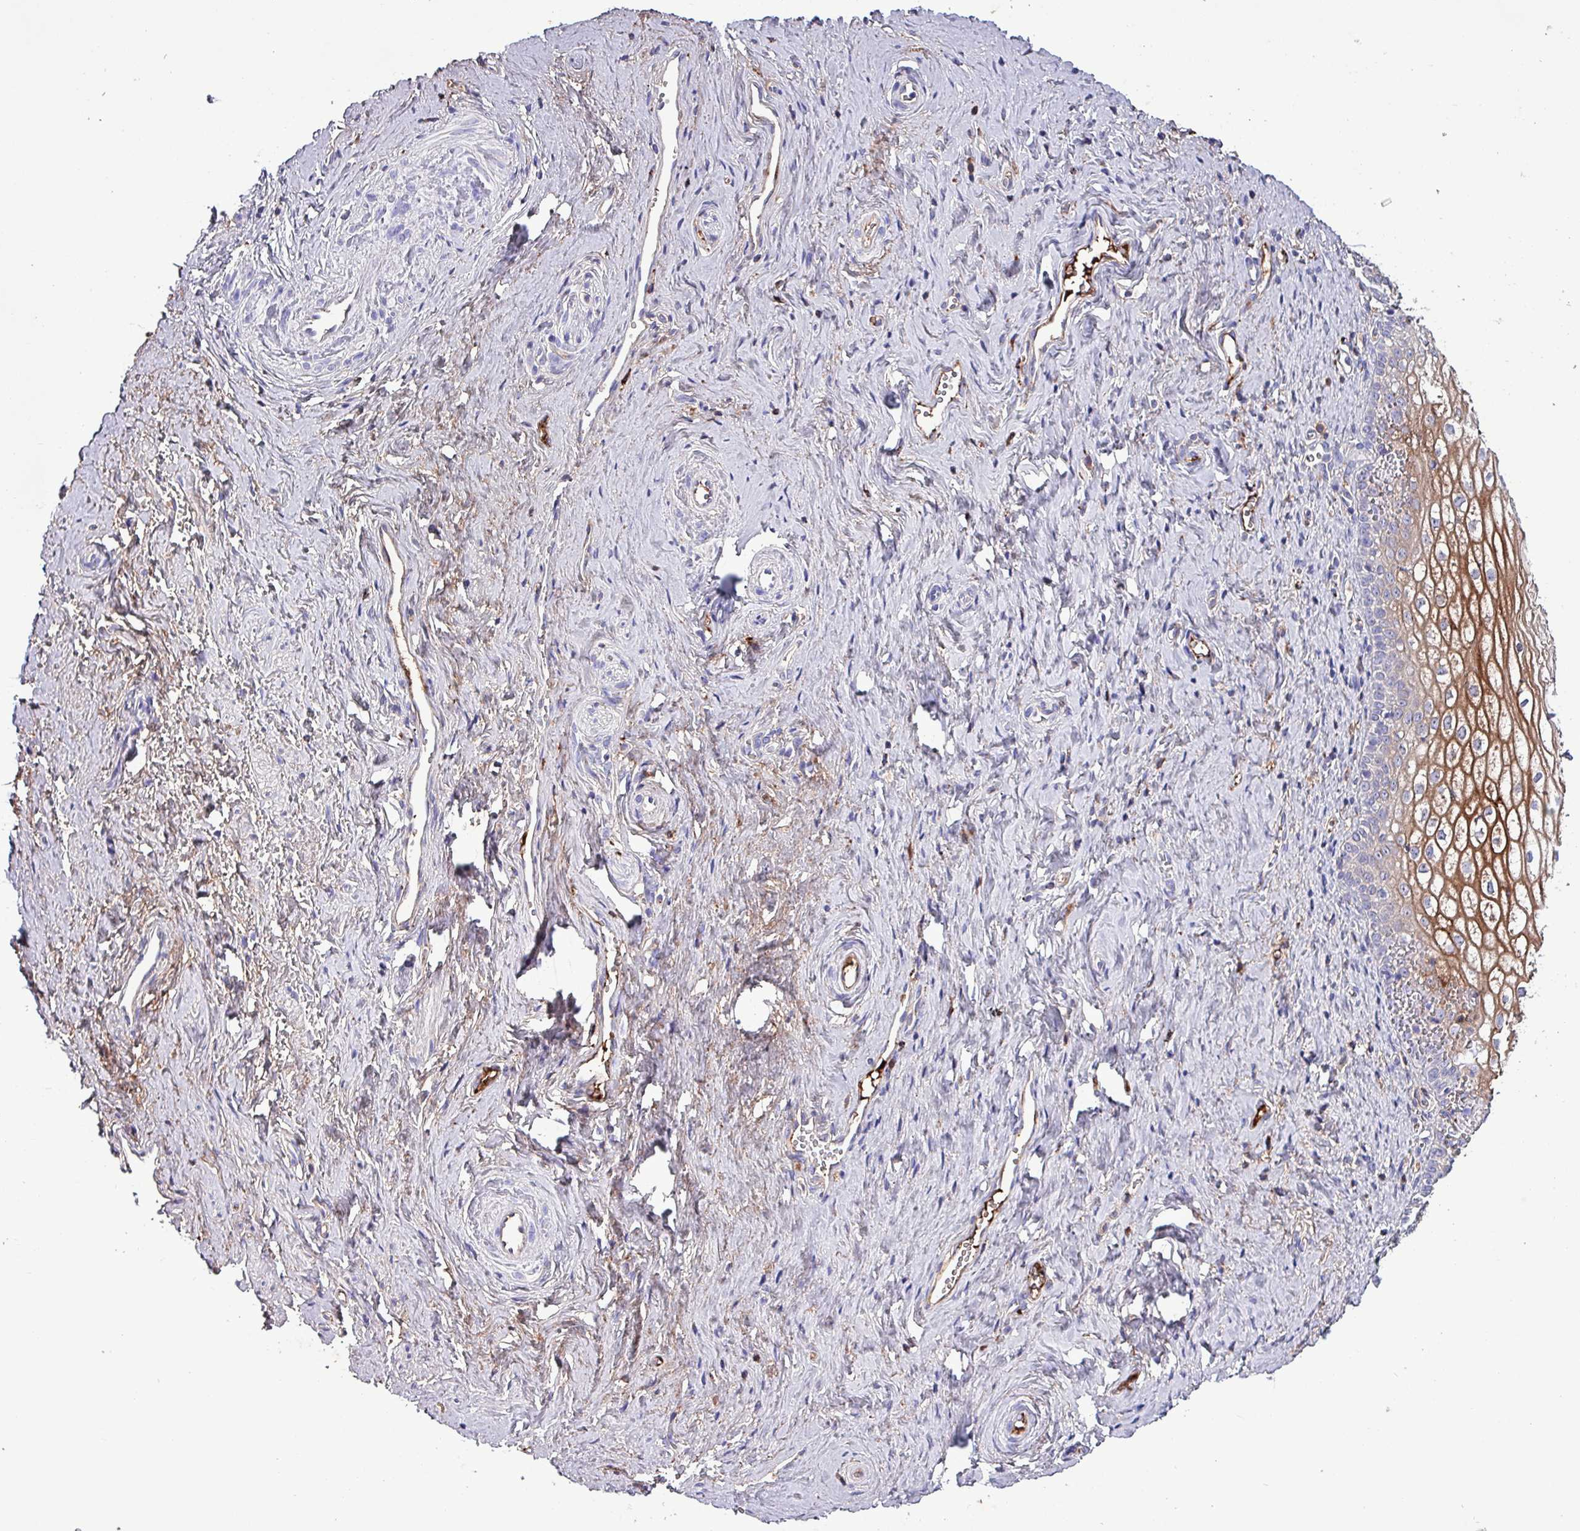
{"staining": {"intensity": "strong", "quantity": "<25%", "location": "cytoplasmic/membranous"}, "tissue": "vagina", "cell_type": "Squamous epithelial cells", "image_type": "normal", "snomed": [{"axis": "morphology", "description": "Normal tissue, NOS"}, {"axis": "topography", "description": "Vagina"}], "caption": "This histopathology image exhibits IHC staining of unremarkable vagina, with medium strong cytoplasmic/membranous expression in approximately <25% of squamous epithelial cells.", "gene": "HPR", "patient": {"sex": "female", "age": 59}}